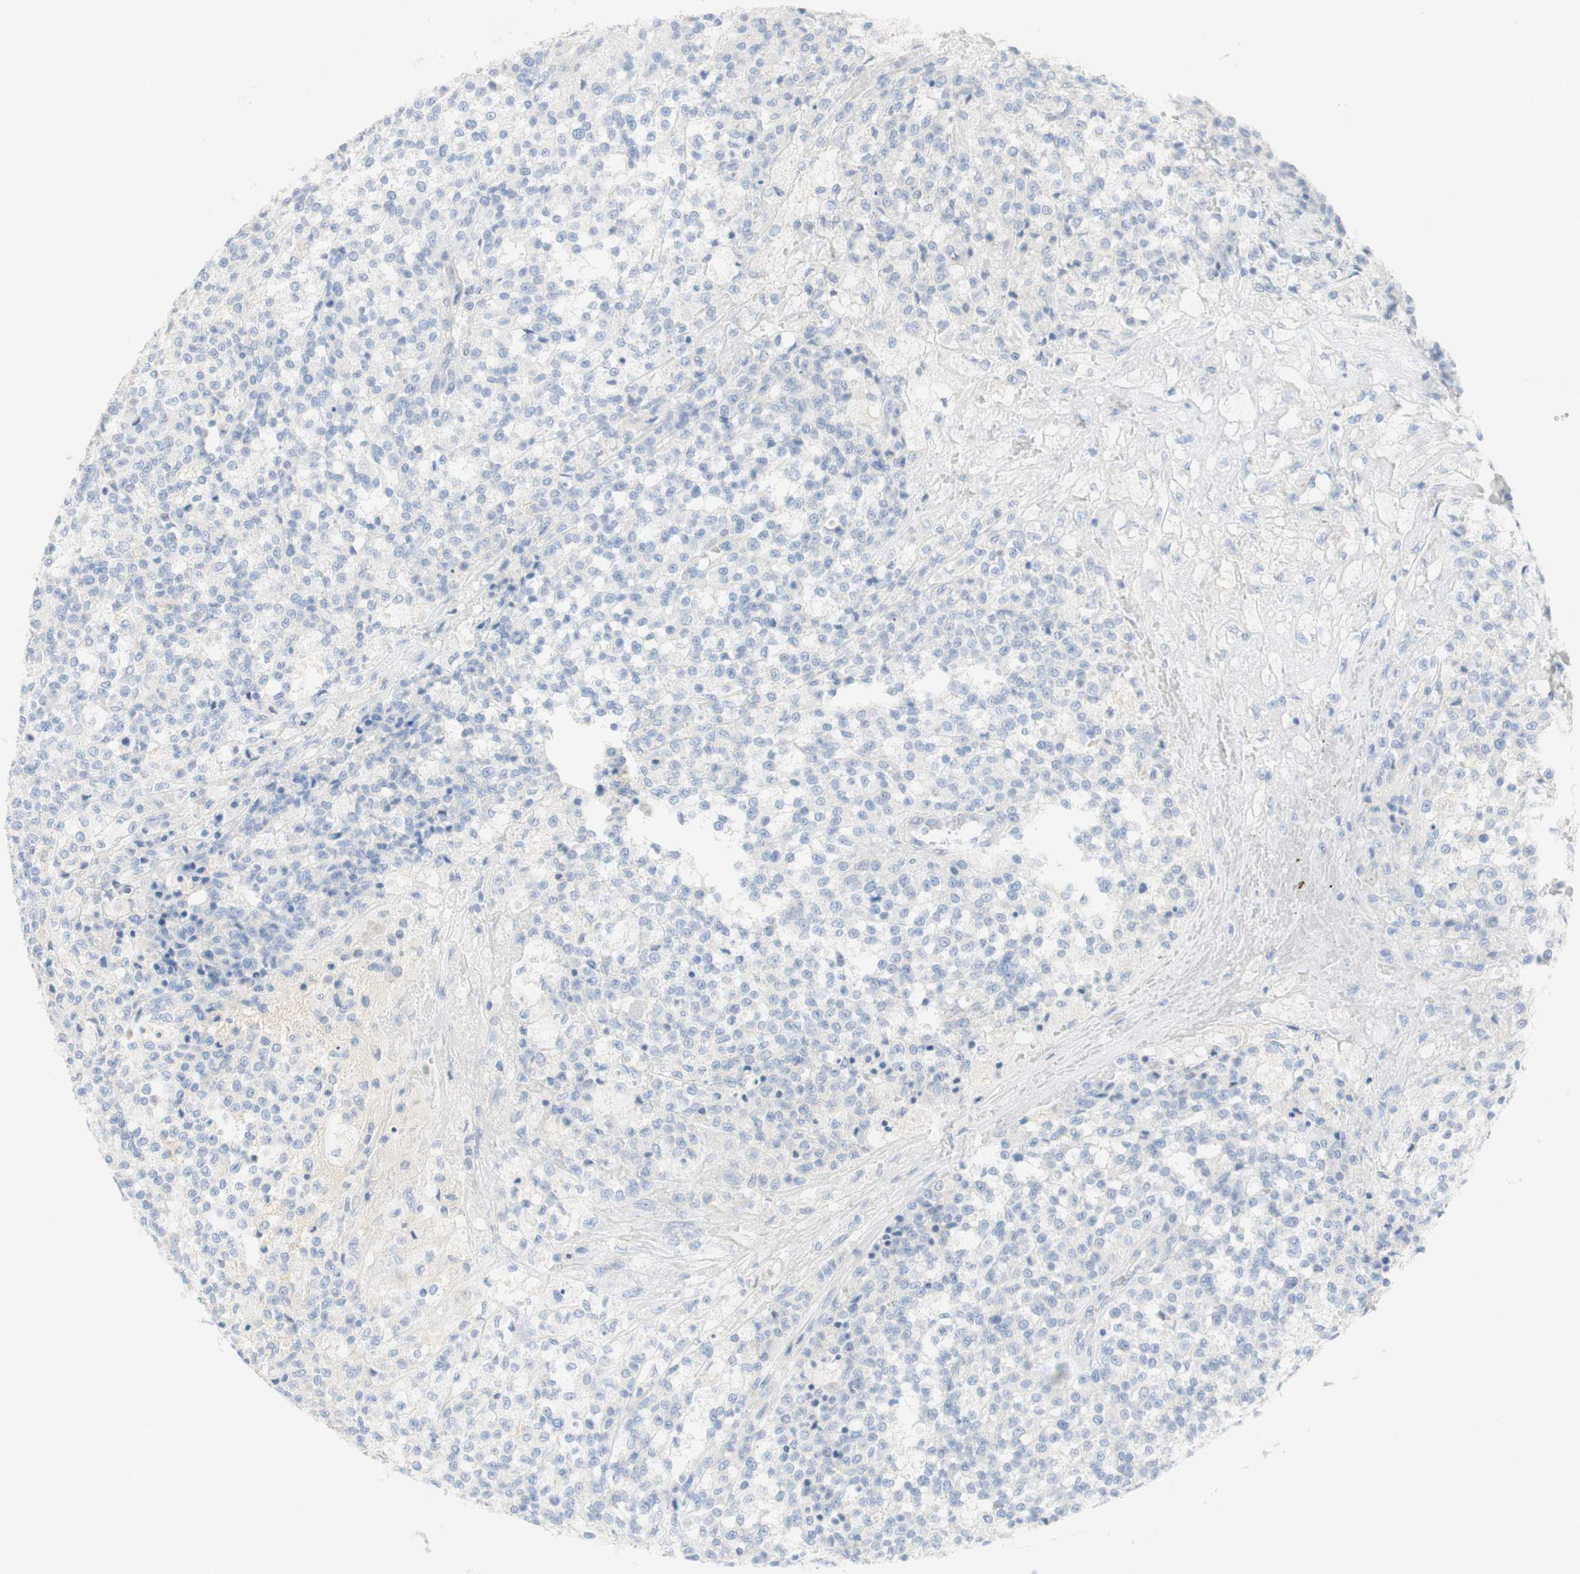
{"staining": {"intensity": "negative", "quantity": "none", "location": "none"}, "tissue": "testis cancer", "cell_type": "Tumor cells", "image_type": "cancer", "snomed": [{"axis": "morphology", "description": "Seminoma, NOS"}, {"axis": "topography", "description": "Testis"}], "caption": "Immunohistochemical staining of testis cancer displays no significant positivity in tumor cells.", "gene": "SELENBP1", "patient": {"sex": "male", "age": 59}}